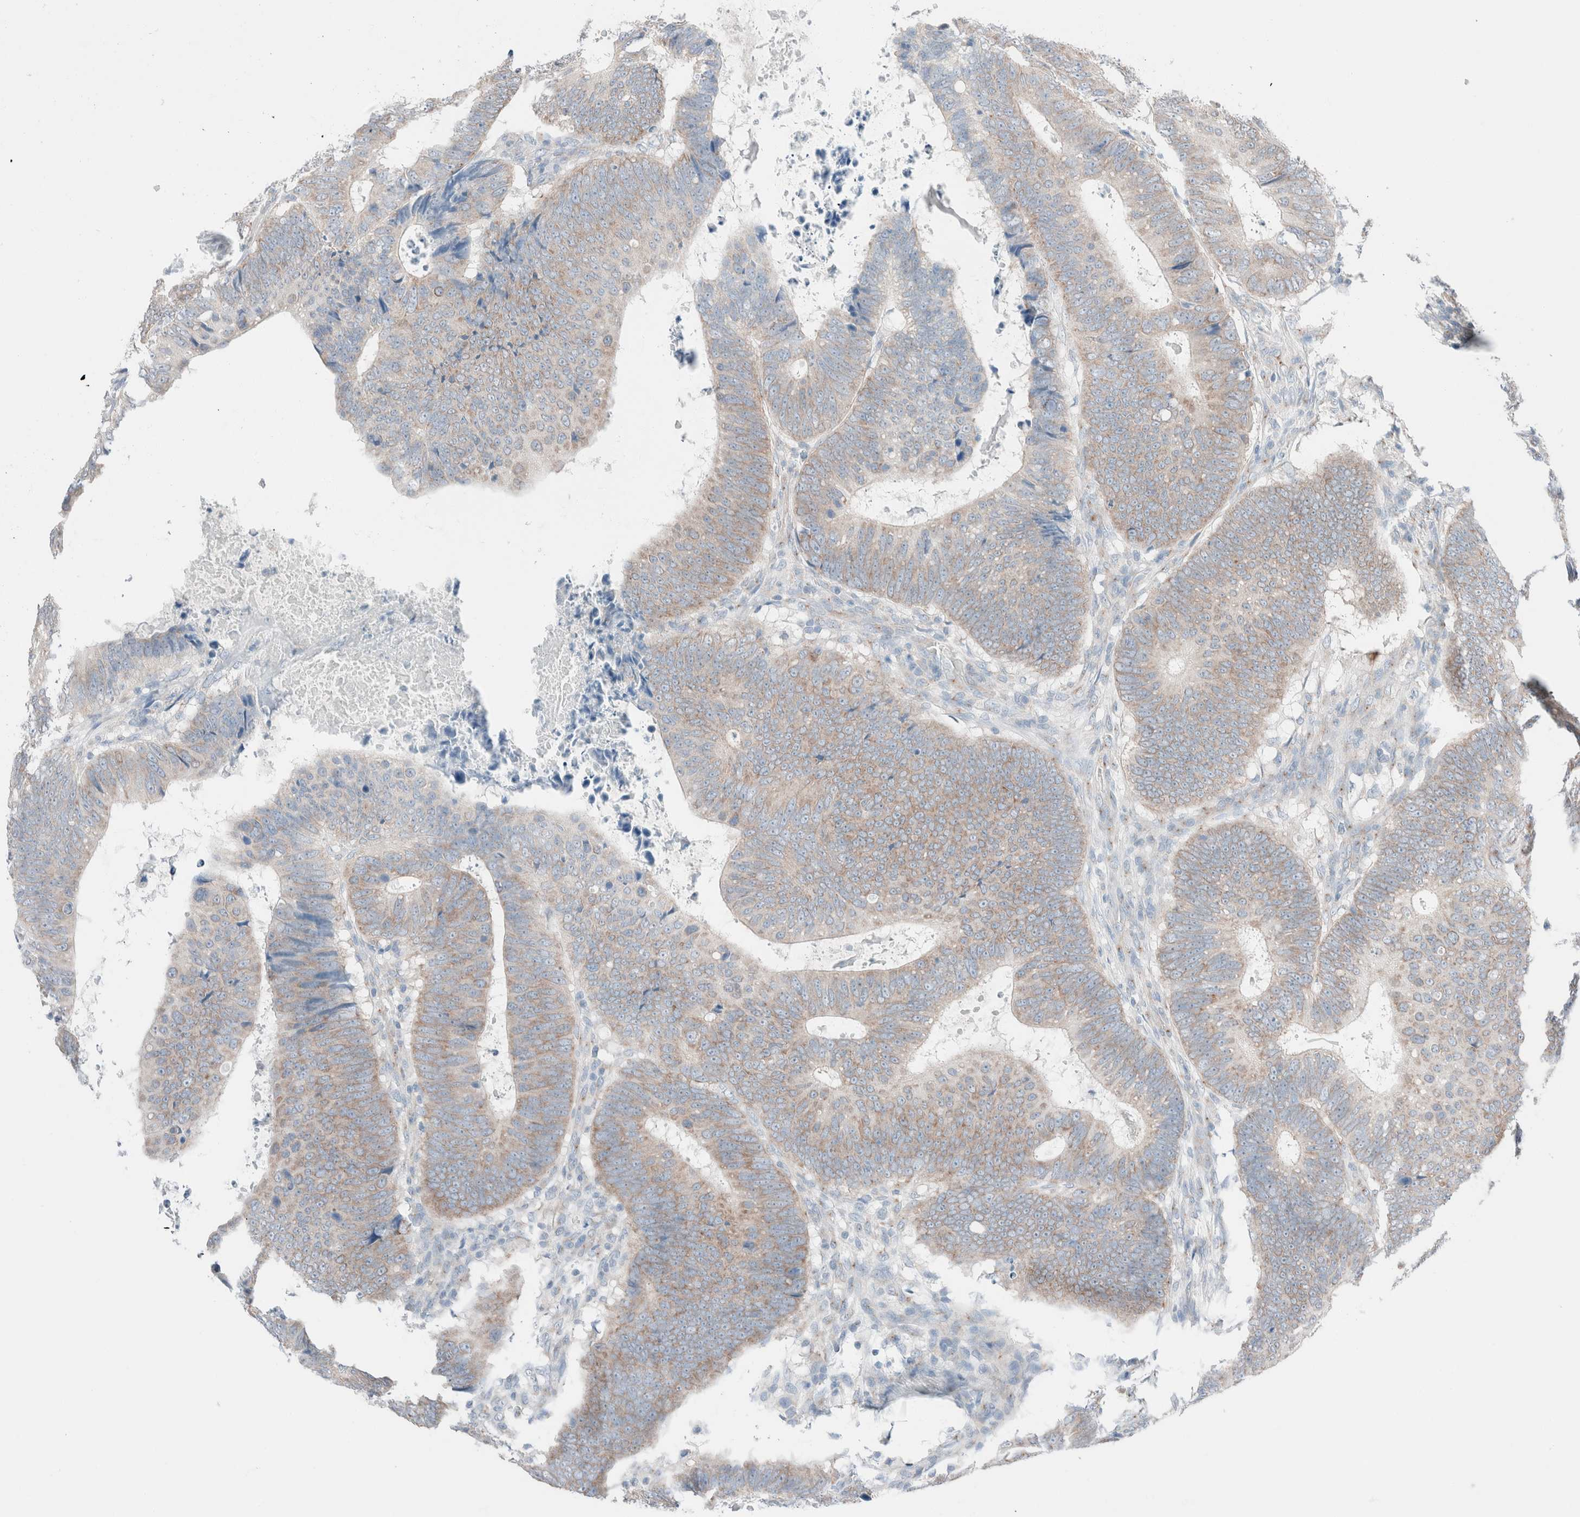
{"staining": {"intensity": "weak", "quantity": "25%-75%", "location": "cytoplasmic/membranous"}, "tissue": "colorectal cancer", "cell_type": "Tumor cells", "image_type": "cancer", "snomed": [{"axis": "morphology", "description": "Adenocarcinoma, NOS"}, {"axis": "topography", "description": "Colon"}], "caption": "IHC histopathology image of neoplastic tissue: human colorectal cancer (adenocarcinoma) stained using immunohistochemistry (IHC) exhibits low levels of weak protein expression localized specifically in the cytoplasmic/membranous of tumor cells, appearing as a cytoplasmic/membranous brown color.", "gene": "CASC3", "patient": {"sex": "male", "age": 56}}